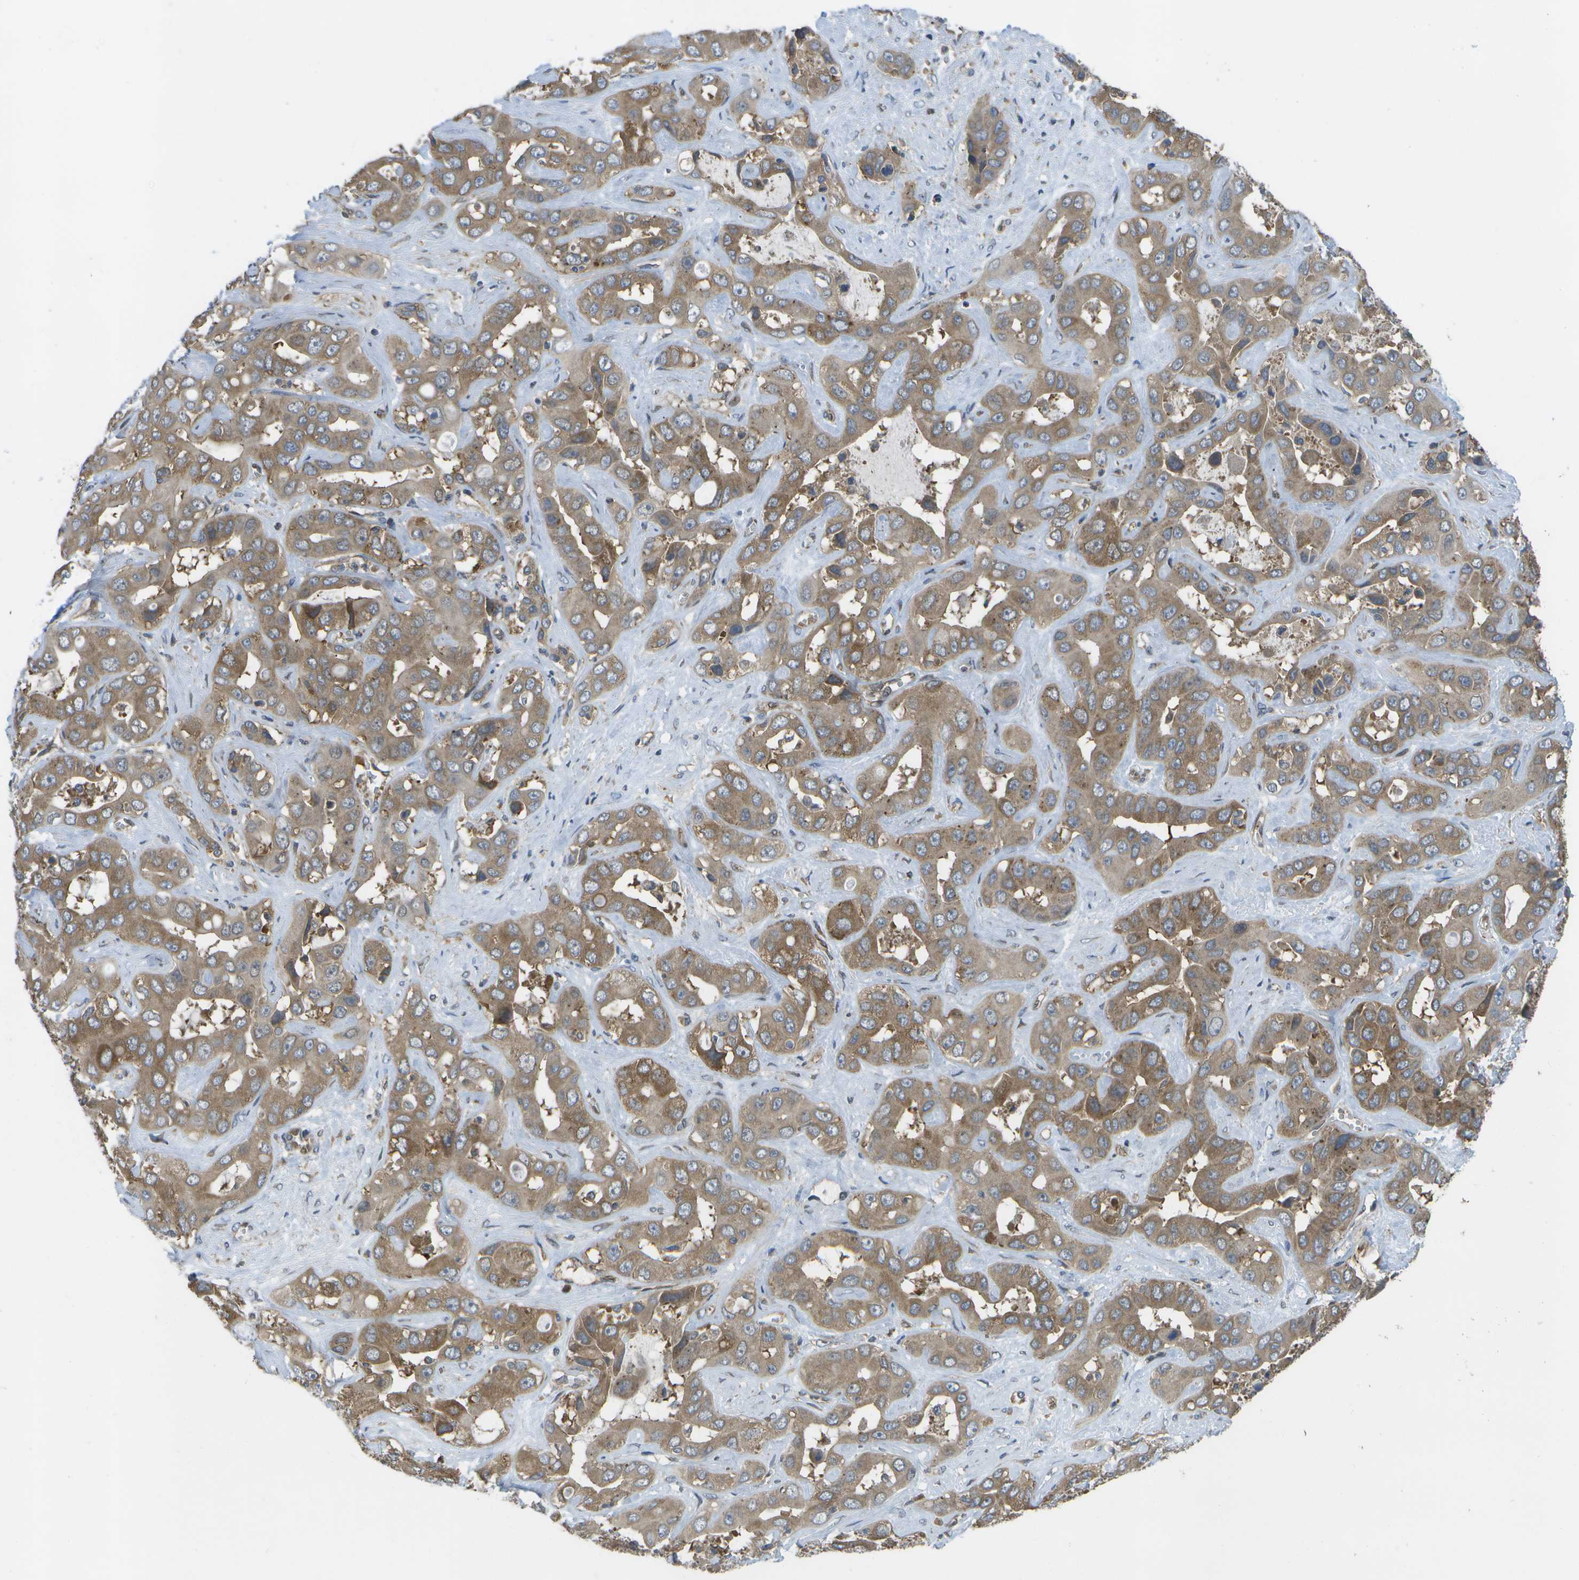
{"staining": {"intensity": "moderate", "quantity": ">75%", "location": "cytoplasmic/membranous"}, "tissue": "liver cancer", "cell_type": "Tumor cells", "image_type": "cancer", "snomed": [{"axis": "morphology", "description": "Cholangiocarcinoma"}, {"axis": "topography", "description": "Liver"}], "caption": "Brown immunohistochemical staining in liver cholangiocarcinoma exhibits moderate cytoplasmic/membranous positivity in about >75% of tumor cells.", "gene": "DPM3", "patient": {"sex": "female", "age": 52}}